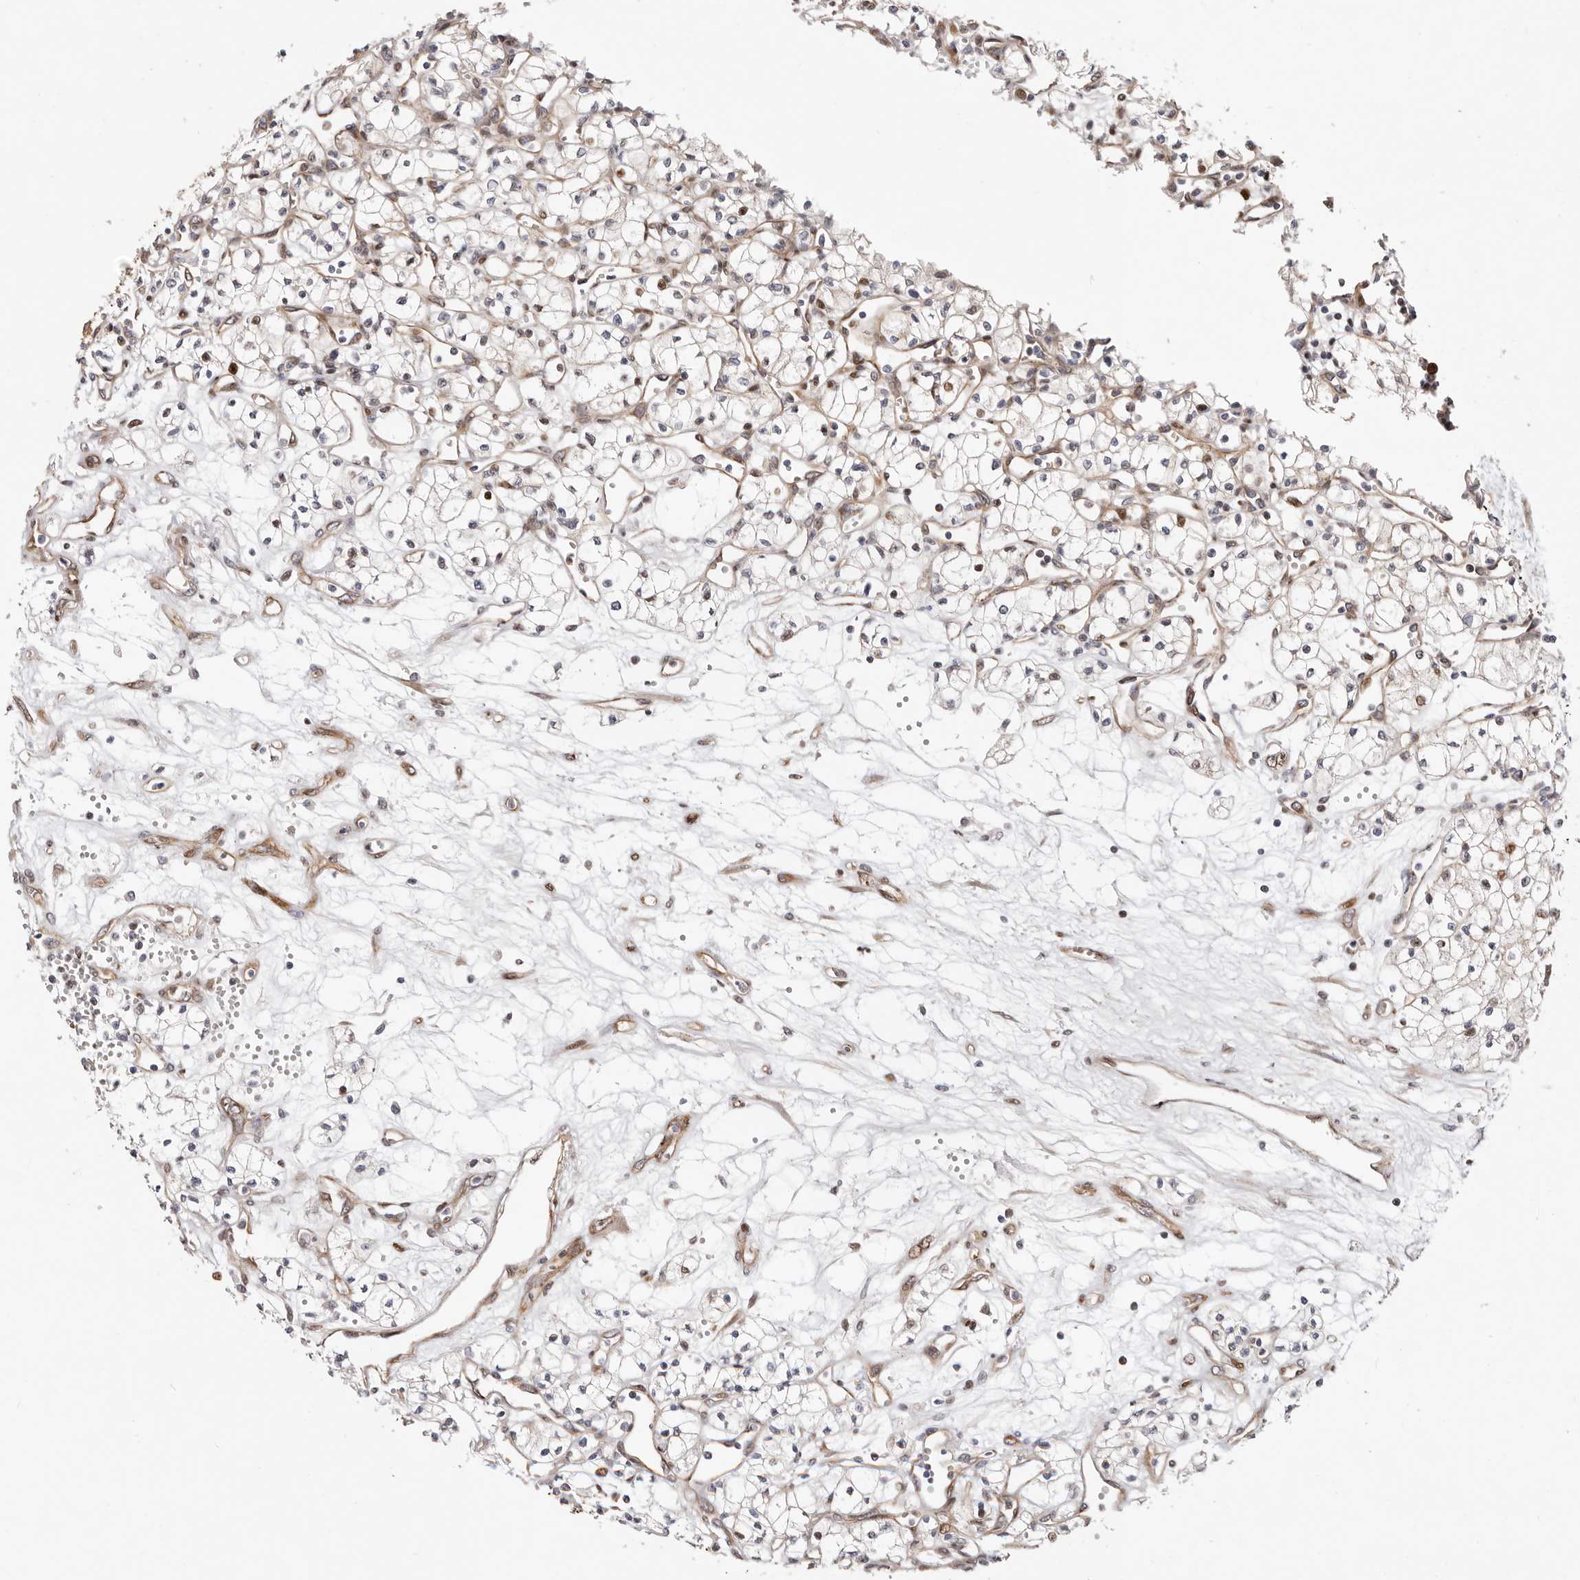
{"staining": {"intensity": "moderate", "quantity": "<25%", "location": "nuclear"}, "tissue": "renal cancer", "cell_type": "Tumor cells", "image_type": "cancer", "snomed": [{"axis": "morphology", "description": "Adenocarcinoma, NOS"}, {"axis": "topography", "description": "Kidney"}], "caption": "Immunohistochemistry (IHC) (DAB) staining of renal adenocarcinoma displays moderate nuclear protein staining in approximately <25% of tumor cells. The staining was performed using DAB (3,3'-diaminobenzidine) to visualize the protein expression in brown, while the nuclei were stained in blue with hematoxylin (Magnification: 20x).", "gene": "EPHX3", "patient": {"sex": "male", "age": 59}}